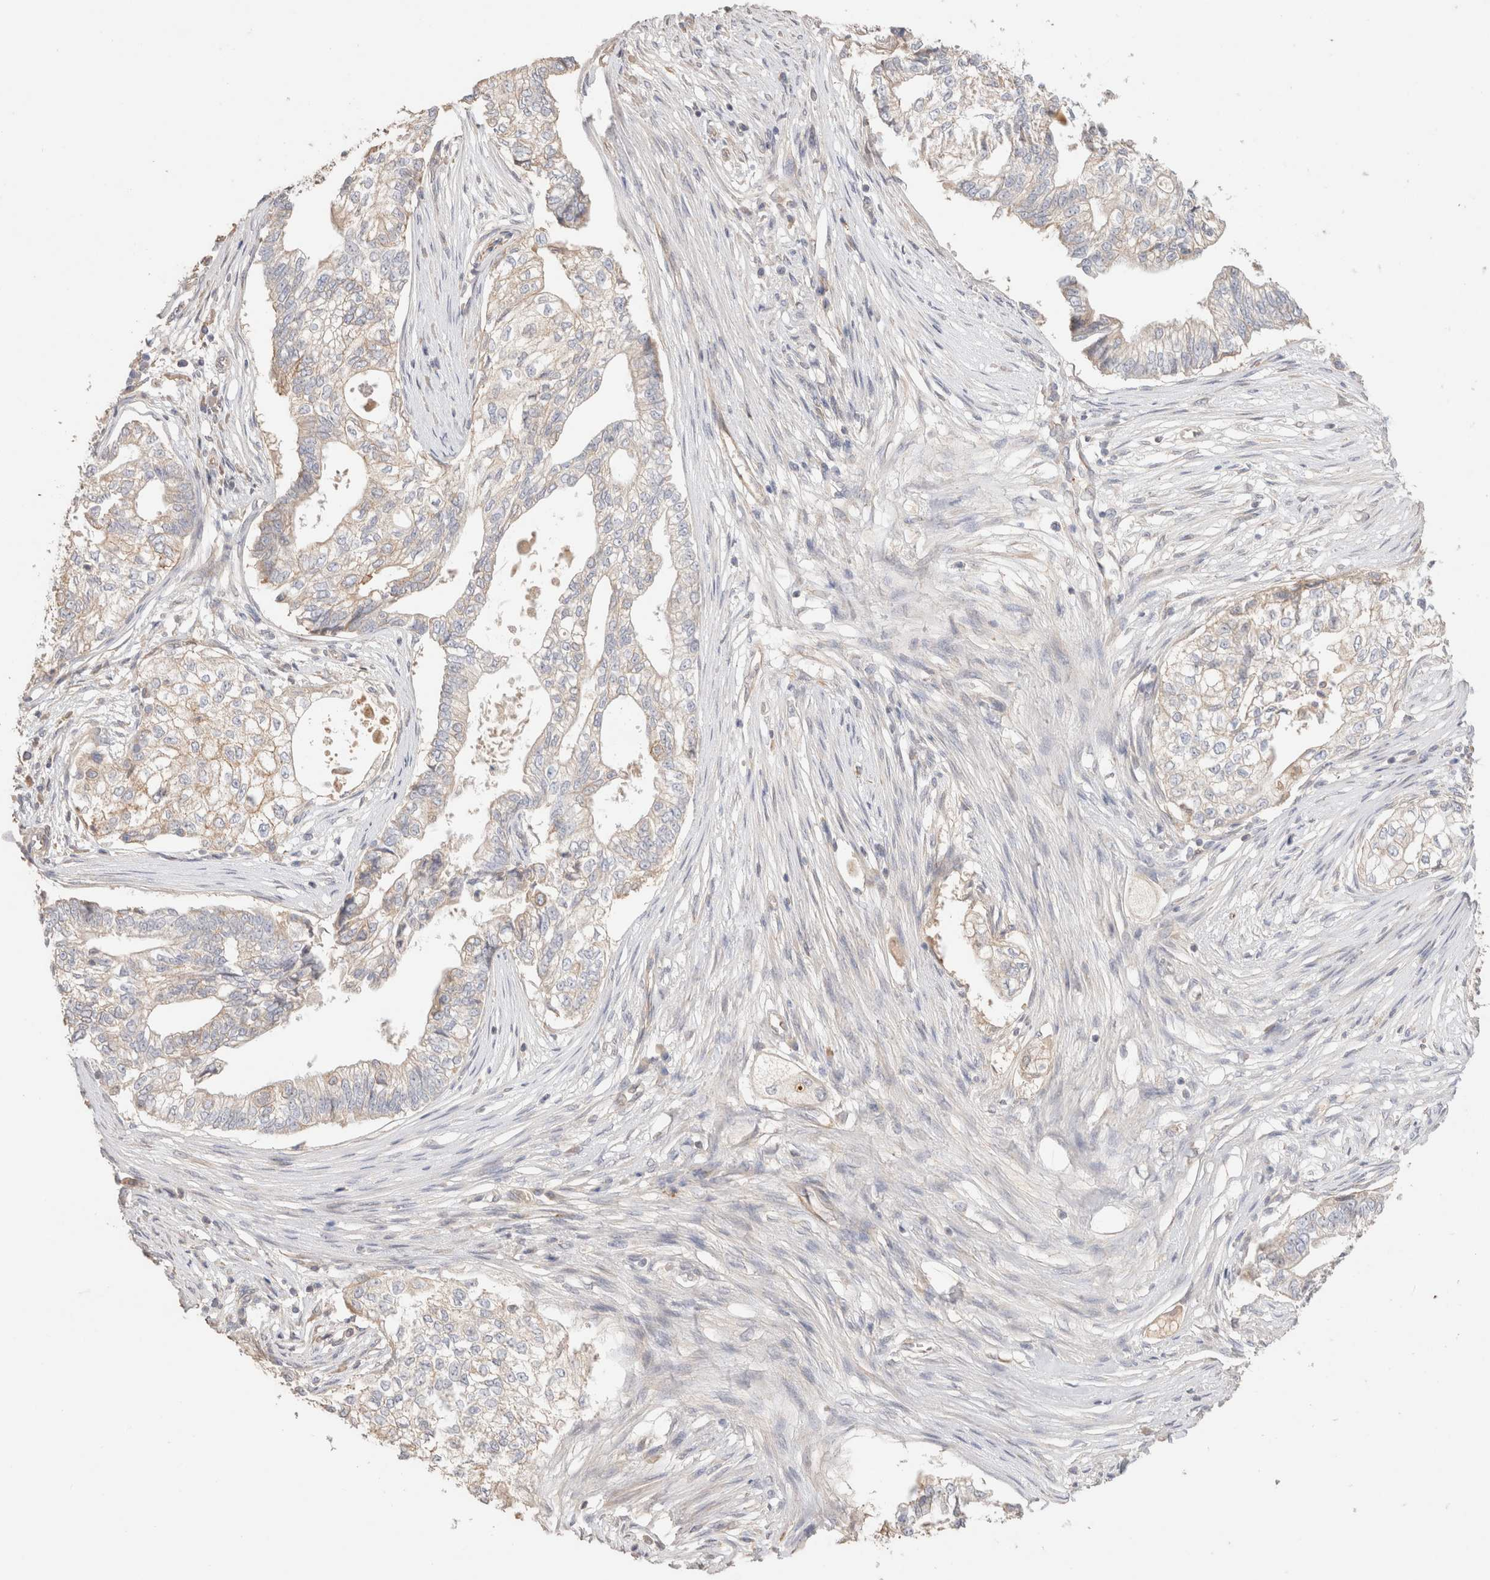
{"staining": {"intensity": "weak", "quantity": "<25%", "location": "cytoplasmic/membranous"}, "tissue": "pancreatic cancer", "cell_type": "Tumor cells", "image_type": "cancer", "snomed": [{"axis": "morphology", "description": "Adenocarcinoma, NOS"}, {"axis": "topography", "description": "Pancreas"}], "caption": "Tumor cells are negative for brown protein staining in adenocarcinoma (pancreatic).", "gene": "PROS1", "patient": {"sex": "male", "age": 72}}